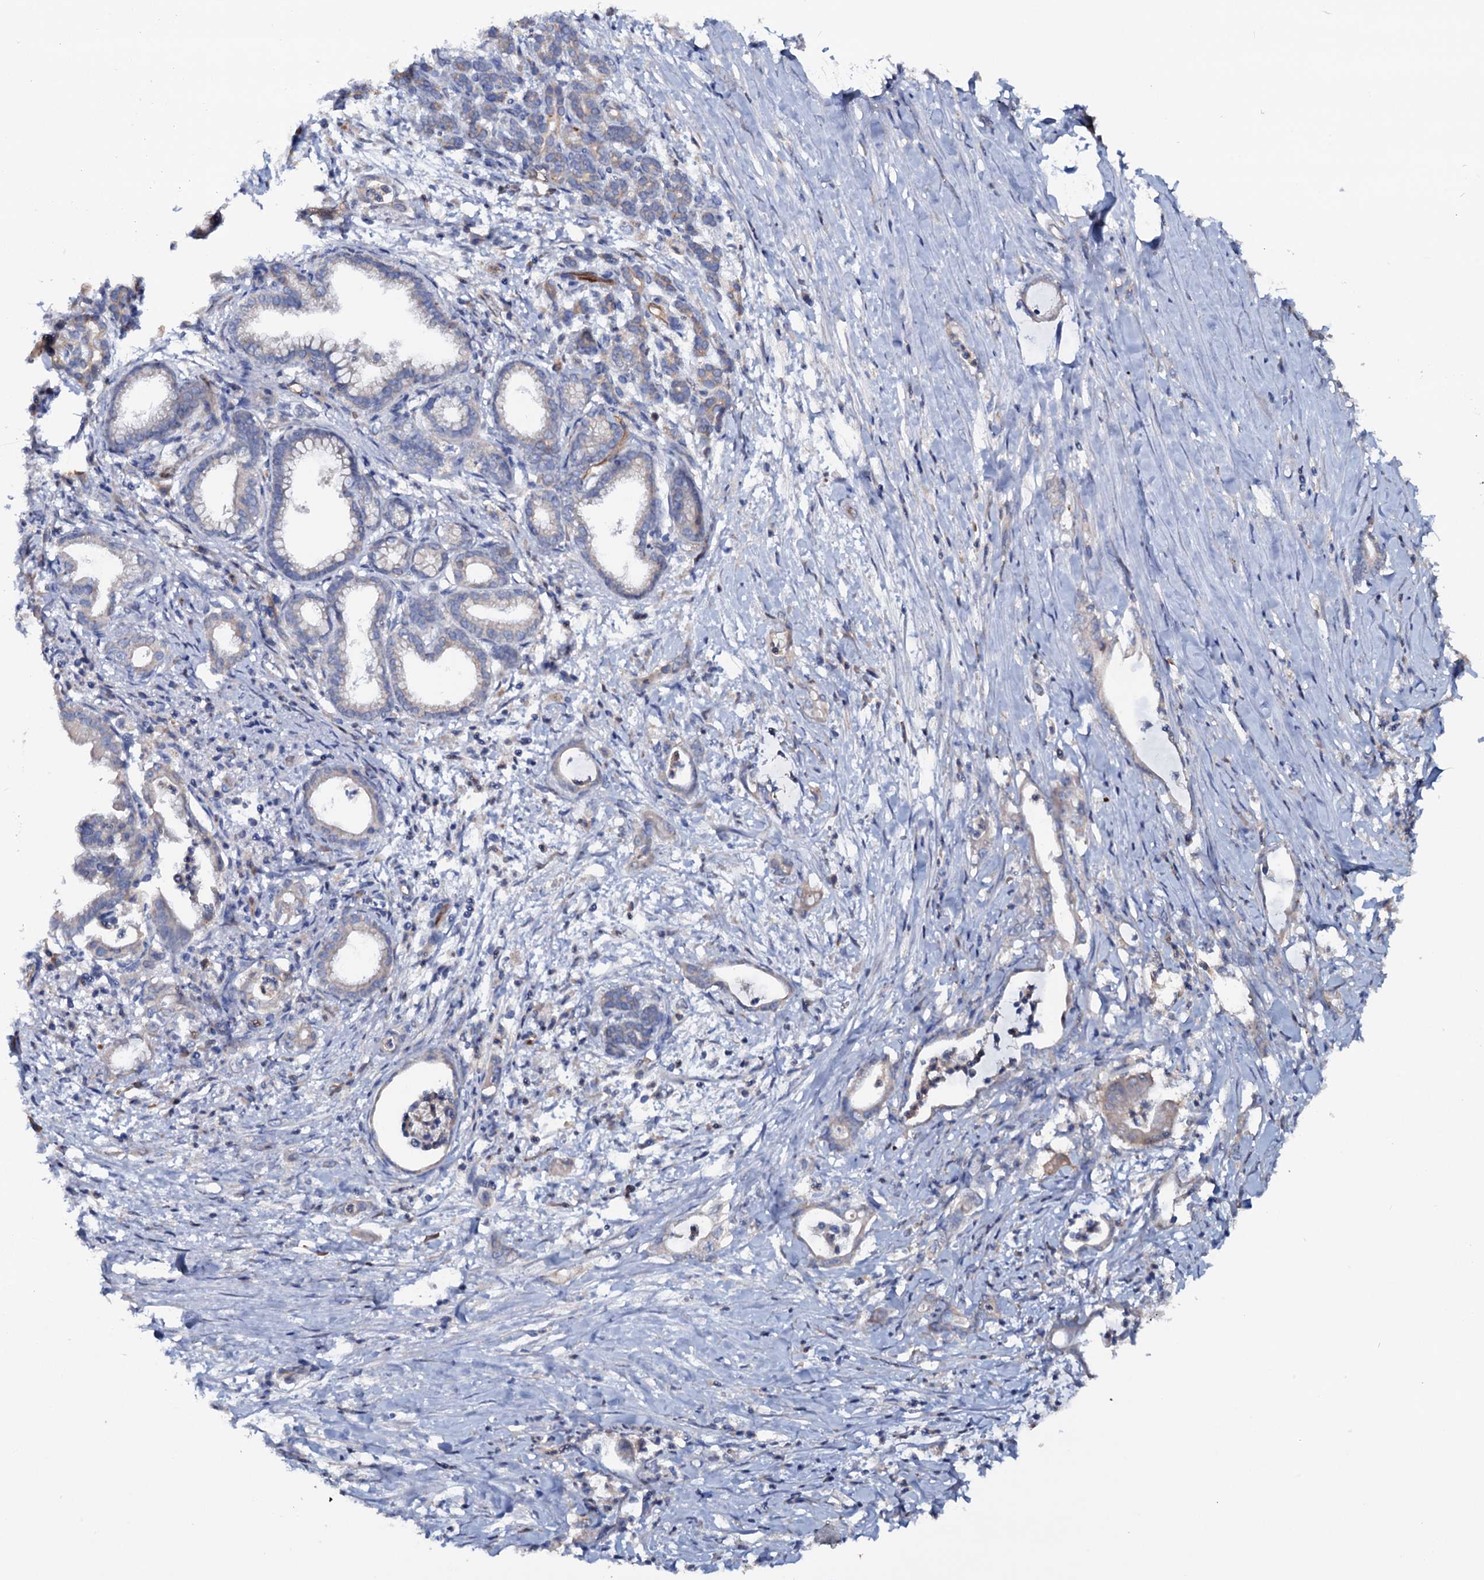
{"staining": {"intensity": "negative", "quantity": "none", "location": "none"}, "tissue": "pancreatic cancer", "cell_type": "Tumor cells", "image_type": "cancer", "snomed": [{"axis": "morphology", "description": "Adenocarcinoma, NOS"}, {"axis": "topography", "description": "Pancreas"}], "caption": "High magnification brightfield microscopy of pancreatic cancer (adenocarcinoma) stained with DAB (3,3'-diaminobenzidine) (brown) and counterstained with hematoxylin (blue): tumor cells show no significant positivity.", "gene": "IL17RD", "patient": {"sex": "female", "age": 55}}